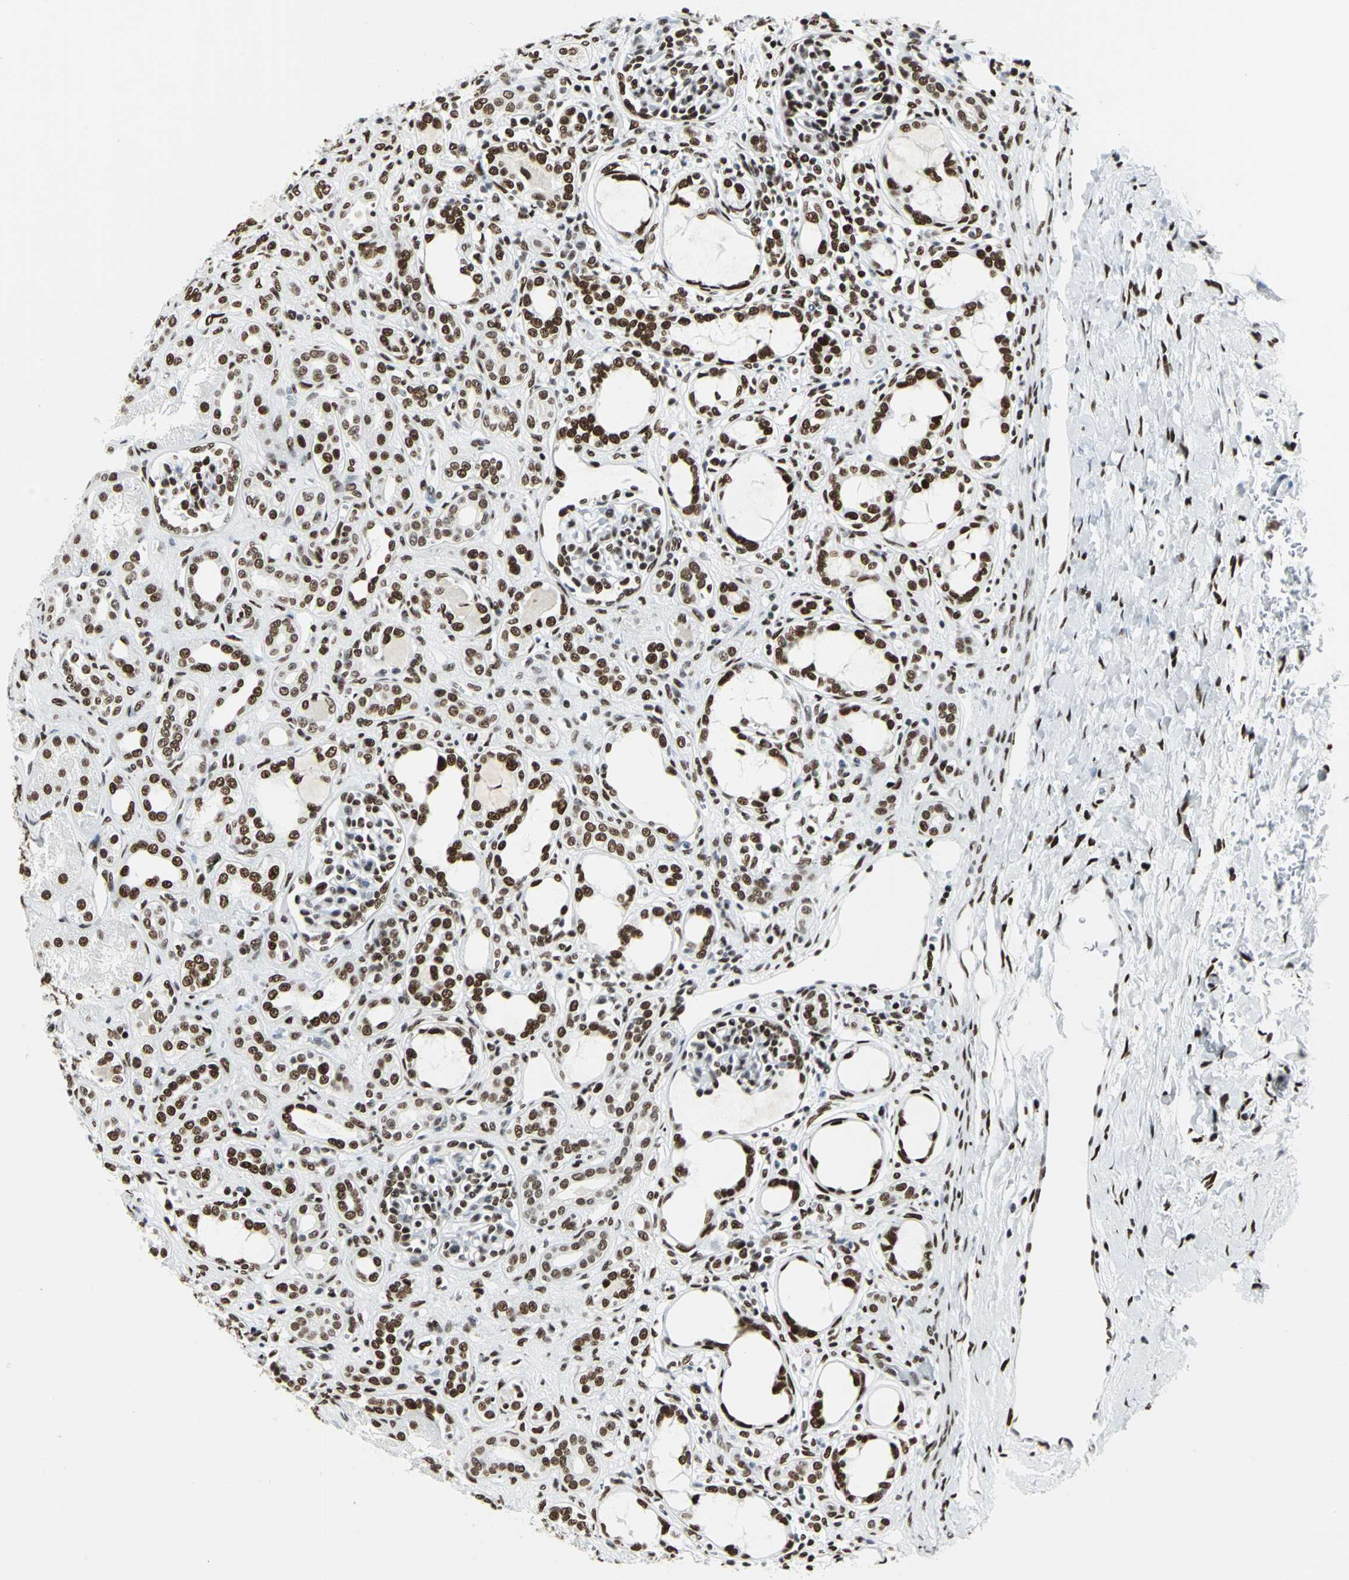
{"staining": {"intensity": "strong", "quantity": ">75%", "location": "nuclear"}, "tissue": "kidney", "cell_type": "Cells in glomeruli", "image_type": "normal", "snomed": [{"axis": "morphology", "description": "Normal tissue, NOS"}, {"axis": "topography", "description": "Kidney"}], "caption": "This micrograph displays normal kidney stained with IHC to label a protein in brown. The nuclear of cells in glomeruli show strong positivity for the protein. Nuclei are counter-stained blue.", "gene": "HDAC2", "patient": {"sex": "male", "age": 7}}